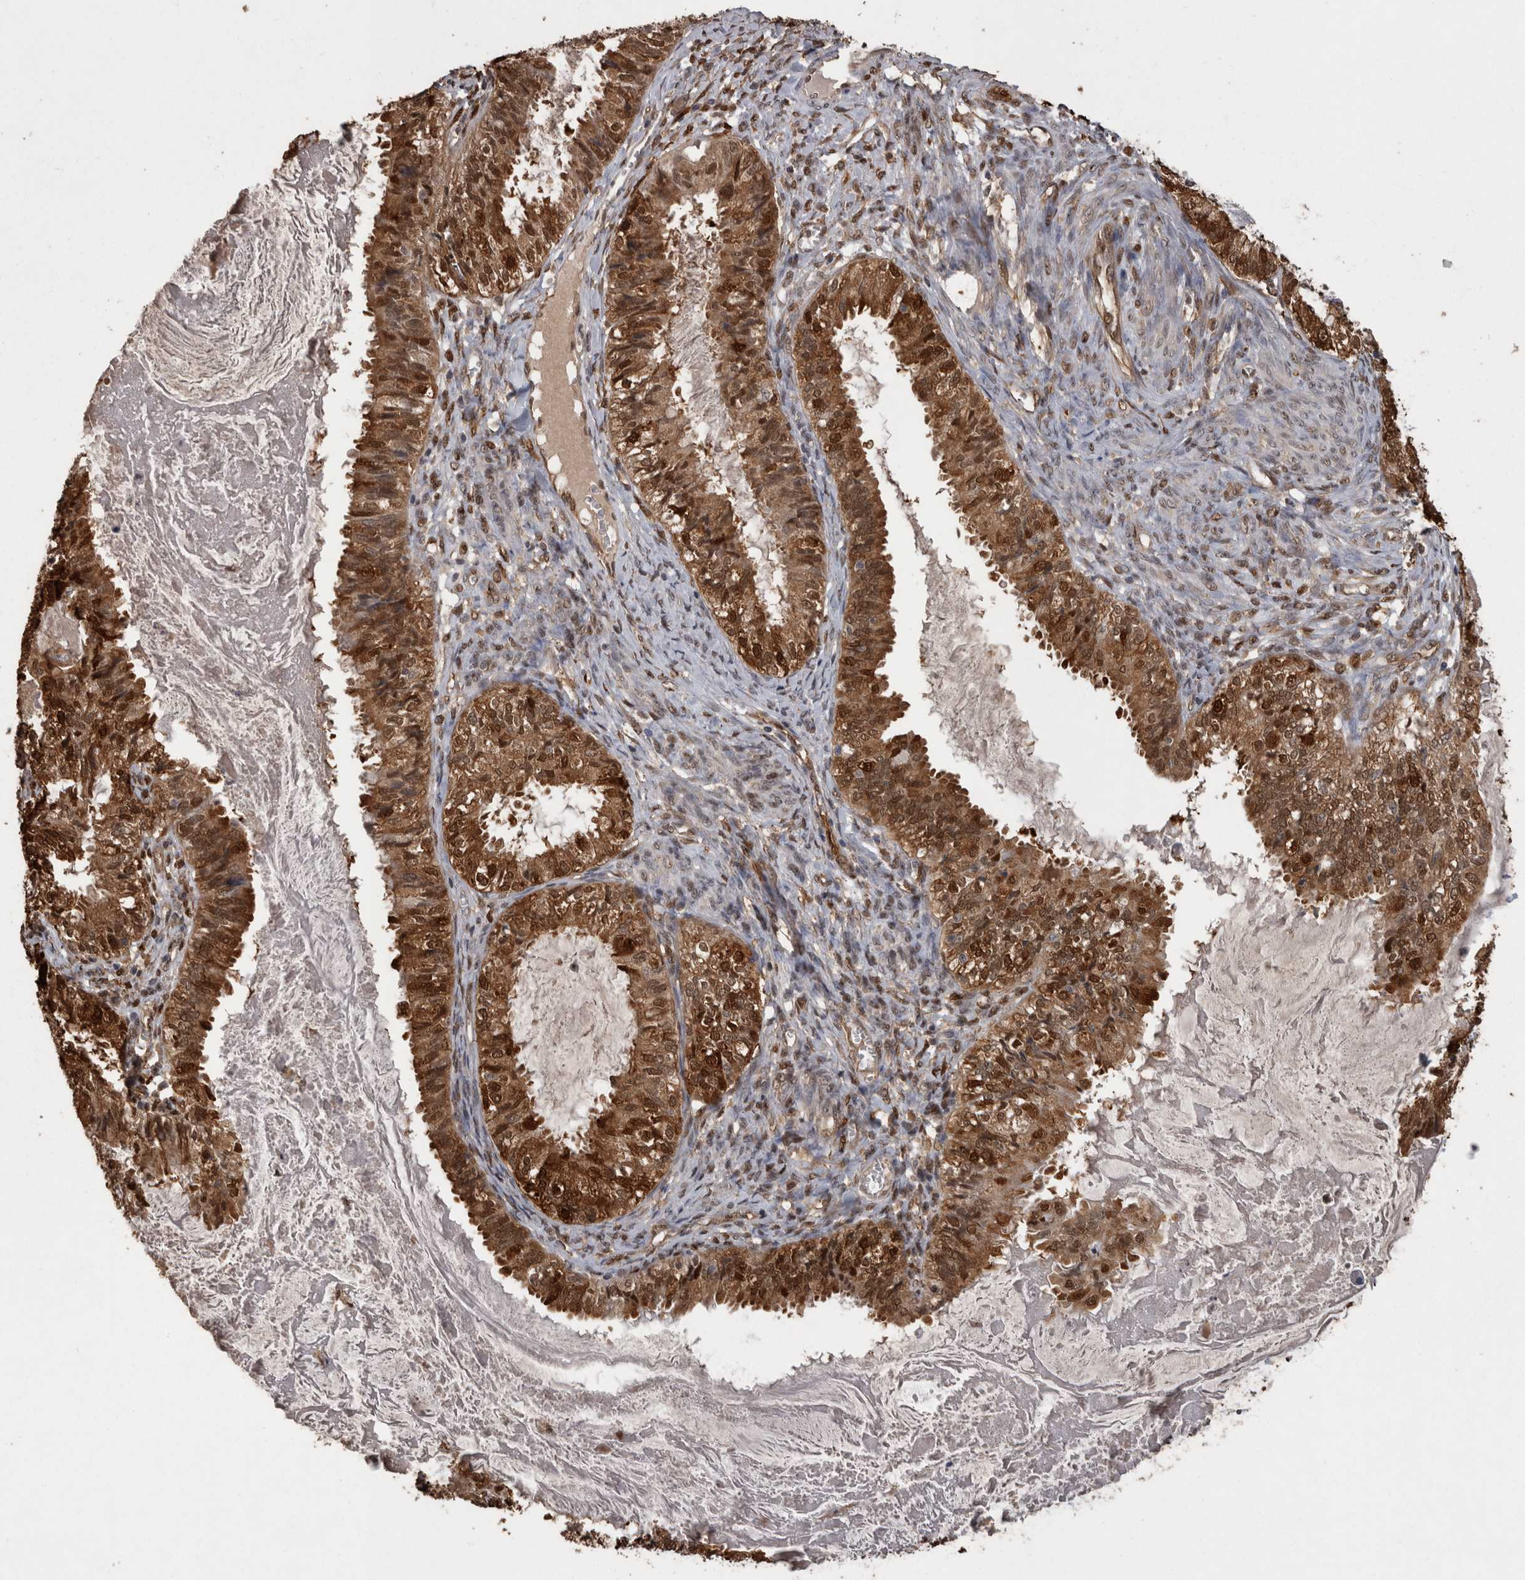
{"staining": {"intensity": "strong", "quantity": ">75%", "location": "cytoplasmic/membranous,nuclear"}, "tissue": "cervical cancer", "cell_type": "Tumor cells", "image_type": "cancer", "snomed": [{"axis": "morphology", "description": "Normal tissue, NOS"}, {"axis": "morphology", "description": "Adenocarcinoma, NOS"}, {"axis": "topography", "description": "Cervix"}, {"axis": "topography", "description": "Endometrium"}], "caption": "Immunohistochemistry (IHC) micrograph of human adenocarcinoma (cervical) stained for a protein (brown), which exhibits high levels of strong cytoplasmic/membranous and nuclear staining in approximately >75% of tumor cells.", "gene": "LXN", "patient": {"sex": "female", "age": 86}}